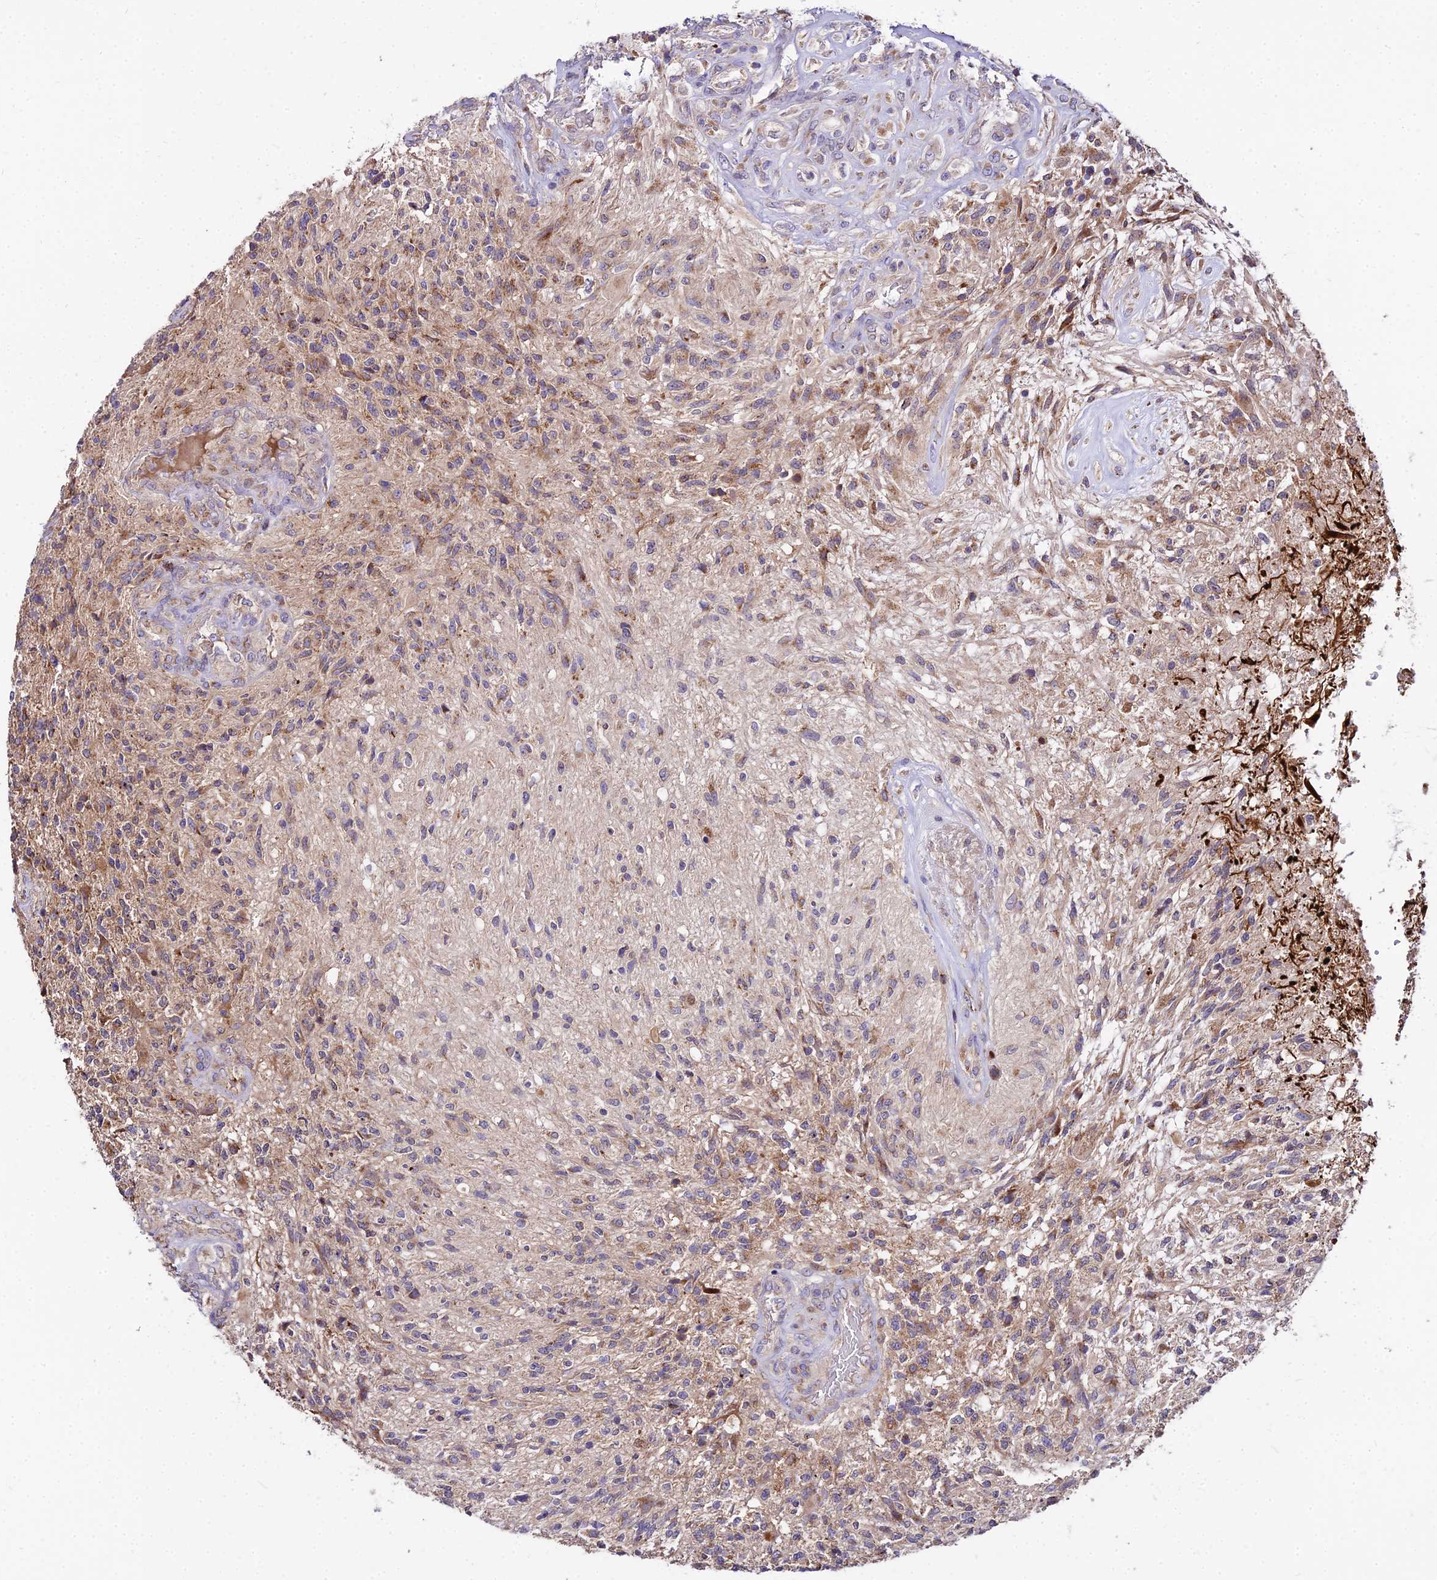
{"staining": {"intensity": "moderate", "quantity": "25%-75%", "location": "cytoplasmic/membranous"}, "tissue": "glioma", "cell_type": "Tumor cells", "image_type": "cancer", "snomed": [{"axis": "morphology", "description": "Glioma, malignant, High grade"}, {"axis": "topography", "description": "Brain"}], "caption": "High-grade glioma (malignant) tissue reveals moderate cytoplasmic/membranous expression in approximately 25%-75% of tumor cells, visualized by immunohistochemistry.", "gene": "PEX19", "patient": {"sex": "male", "age": 56}}